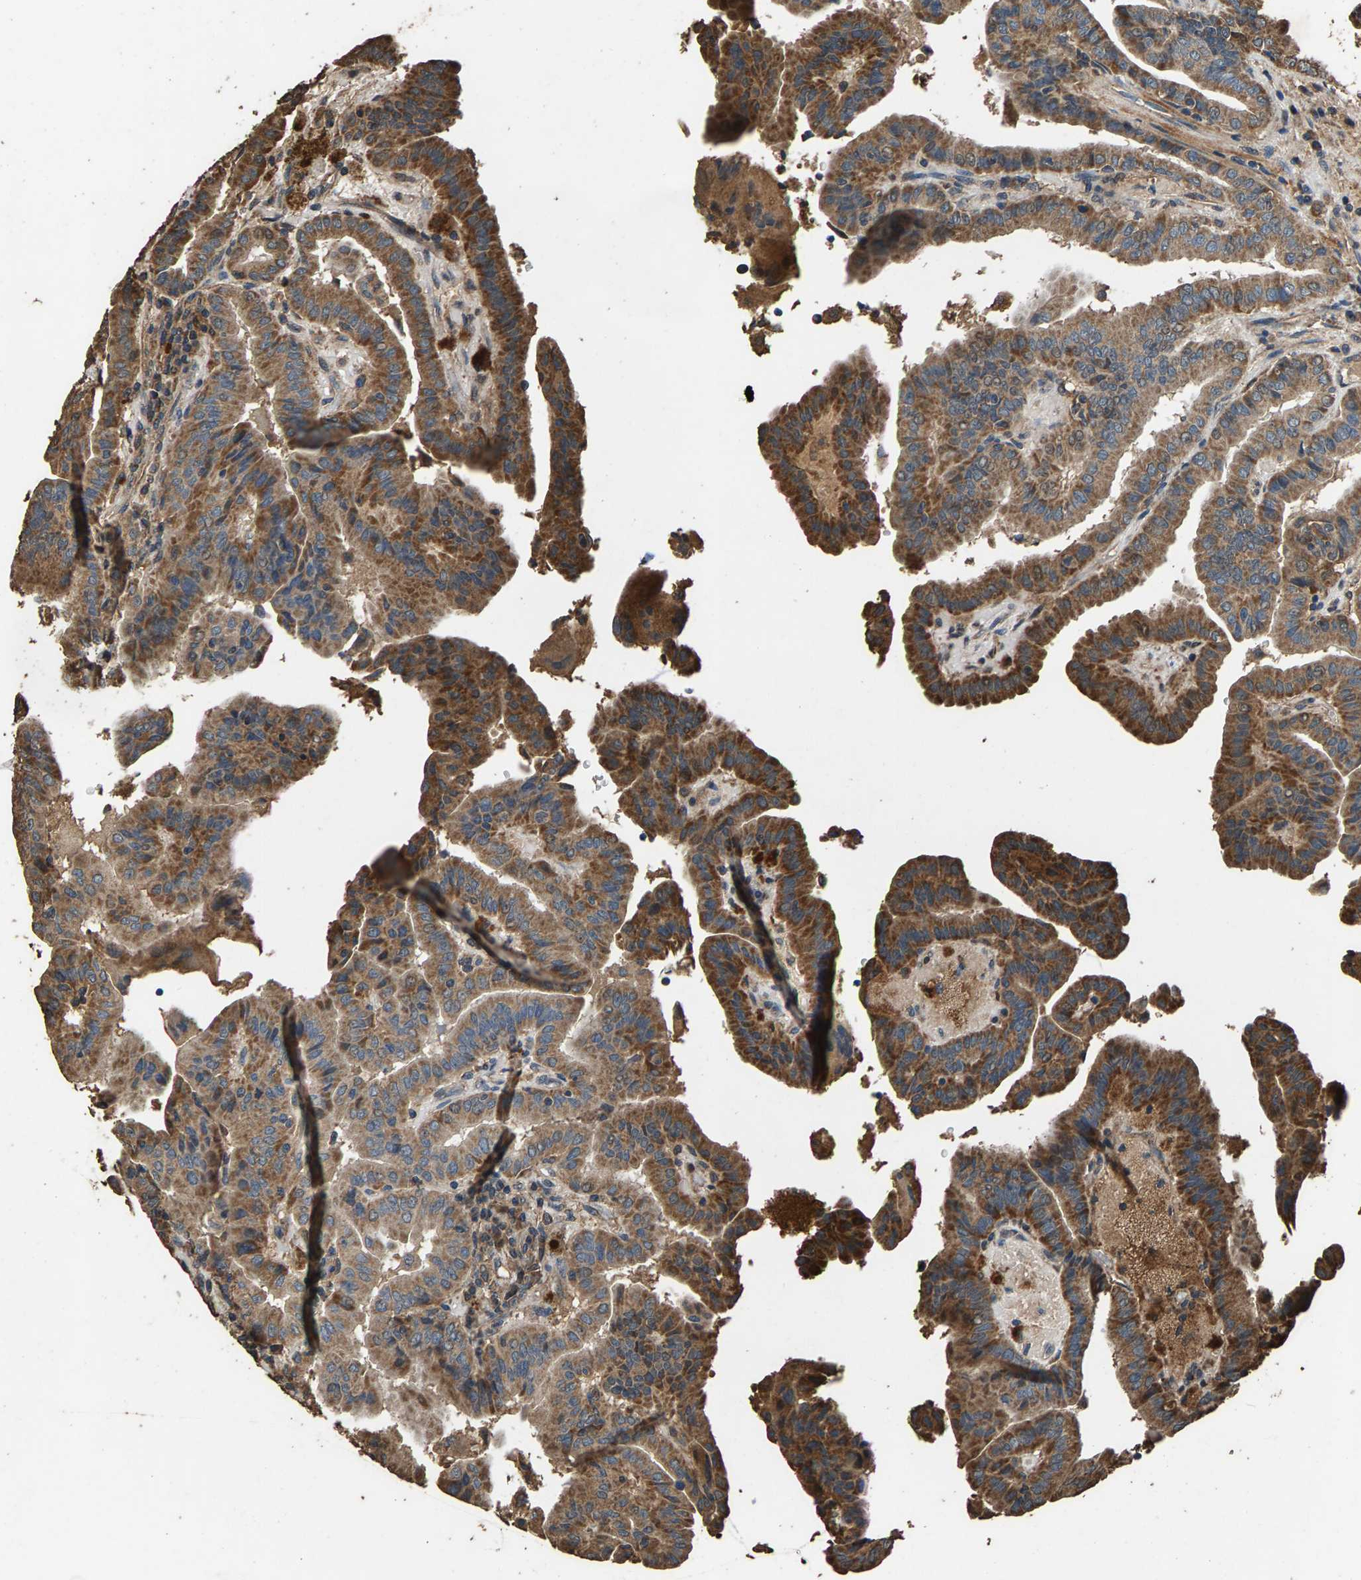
{"staining": {"intensity": "moderate", "quantity": ">75%", "location": "cytoplasmic/membranous"}, "tissue": "thyroid cancer", "cell_type": "Tumor cells", "image_type": "cancer", "snomed": [{"axis": "morphology", "description": "Papillary adenocarcinoma, NOS"}, {"axis": "topography", "description": "Thyroid gland"}], "caption": "This image demonstrates IHC staining of thyroid cancer, with medium moderate cytoplasmic/membranous positivity in approximately >75% of tumor cells.", "gene": "MRPL27", "patient": {"sex": "male", "age": 33}}